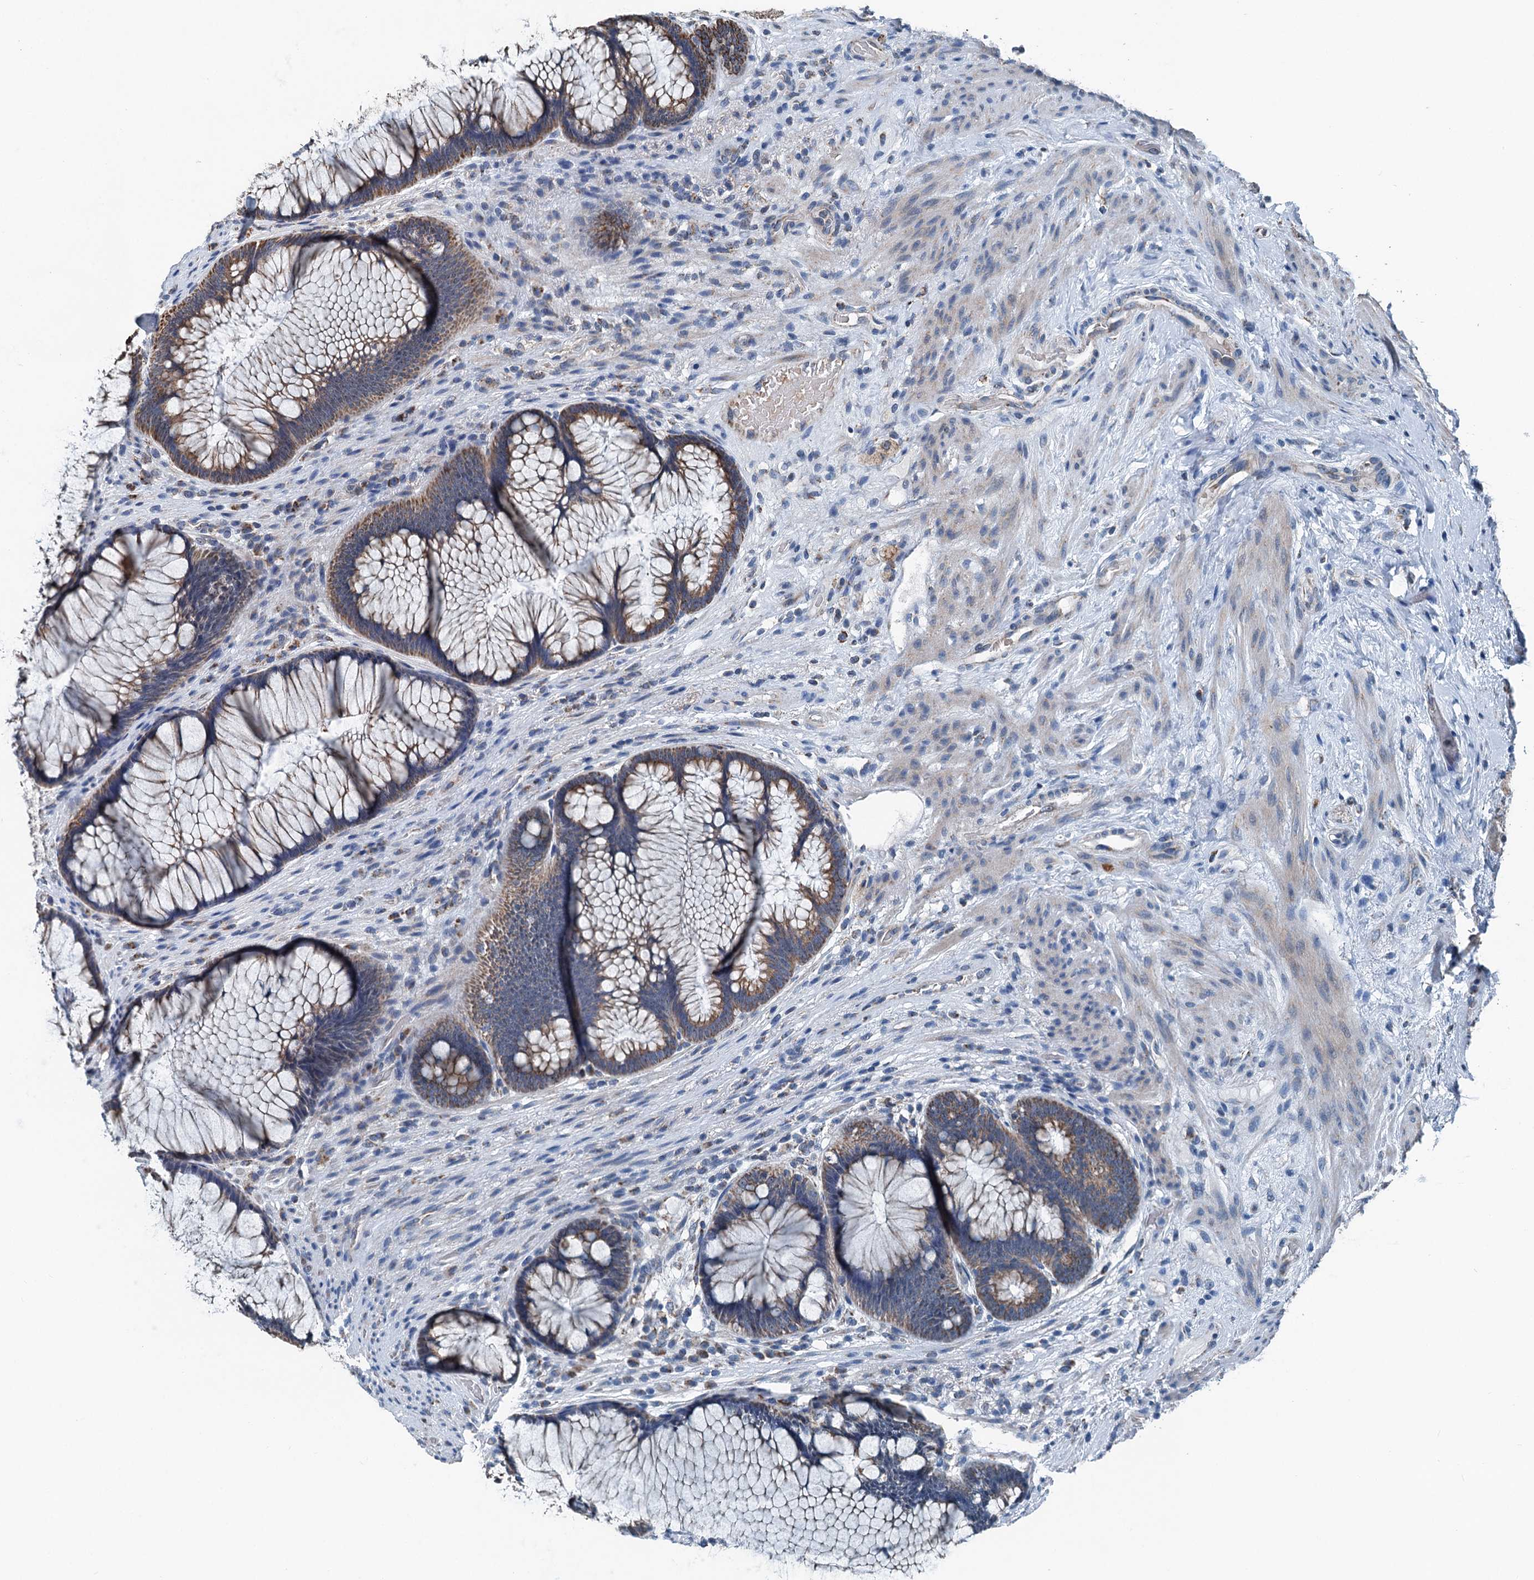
{"staining": {"intensity": "moderate", "quantity": ">75%", "location": "cytoplasmic/membranous"}, "tissue": "rectum", "cell_type": "Glandular cells", "image_type": "normal", "snomed": [{"axis": "morphology", "description": "Normal tissue, NOS"}, {"axis": "topography", "description": "Rectum"}], "caption": "Protein expression analysis of normal rectum exhibits moderate cytoplasmic/membranous positivity in approximately >75% of glandular cells. (brown staining indicates protein expression, while blue staining denotes nuclei).", "gene": "TRPT1", "patient": {"sex": "male", "age": 51}}